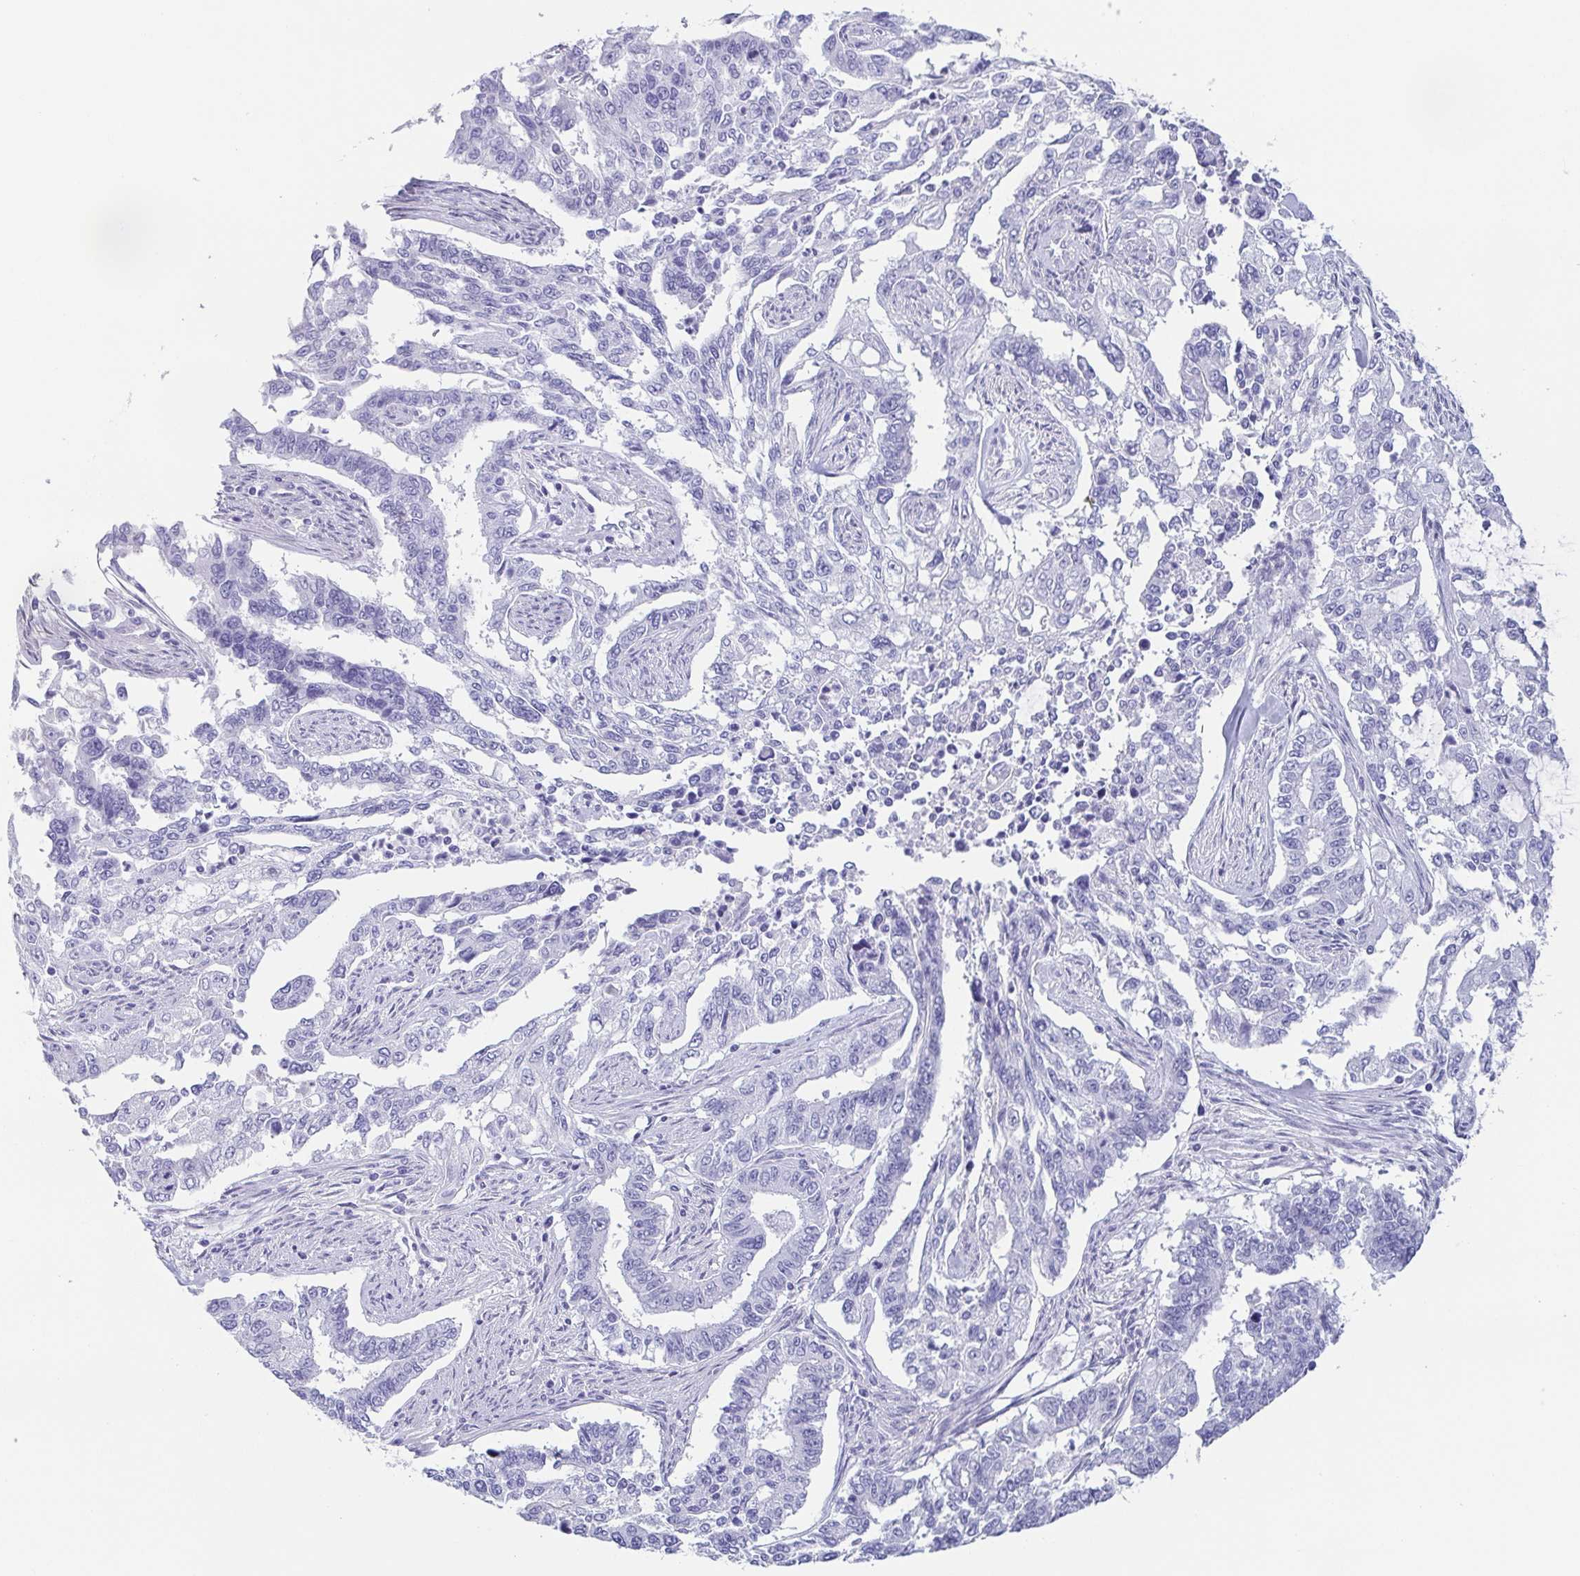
{"staining": {"intensity": "negative", "quantity": "none", "location": "none"}, "tissue": "endometrial cancer", "cell_type": "Tumor cells", "image_type": "cancer", "snomed": [{"axis": "morphology", "description": "Adenocarcinoma, NOS"}, {"axis": "topography", "description": "Uterus"}], "caption": "Photomicrograph shows no significant protein staining in tumor cells of endometrial adenocarcinoma. (Stains: DAB (3,3'-diaminobenzidine) IHC with hematoxylin counter stain, Microscopy: brightfield microscopy at high magnification).", "gene": "PRR4", "patient": {"sex": "female", "age": 59}}